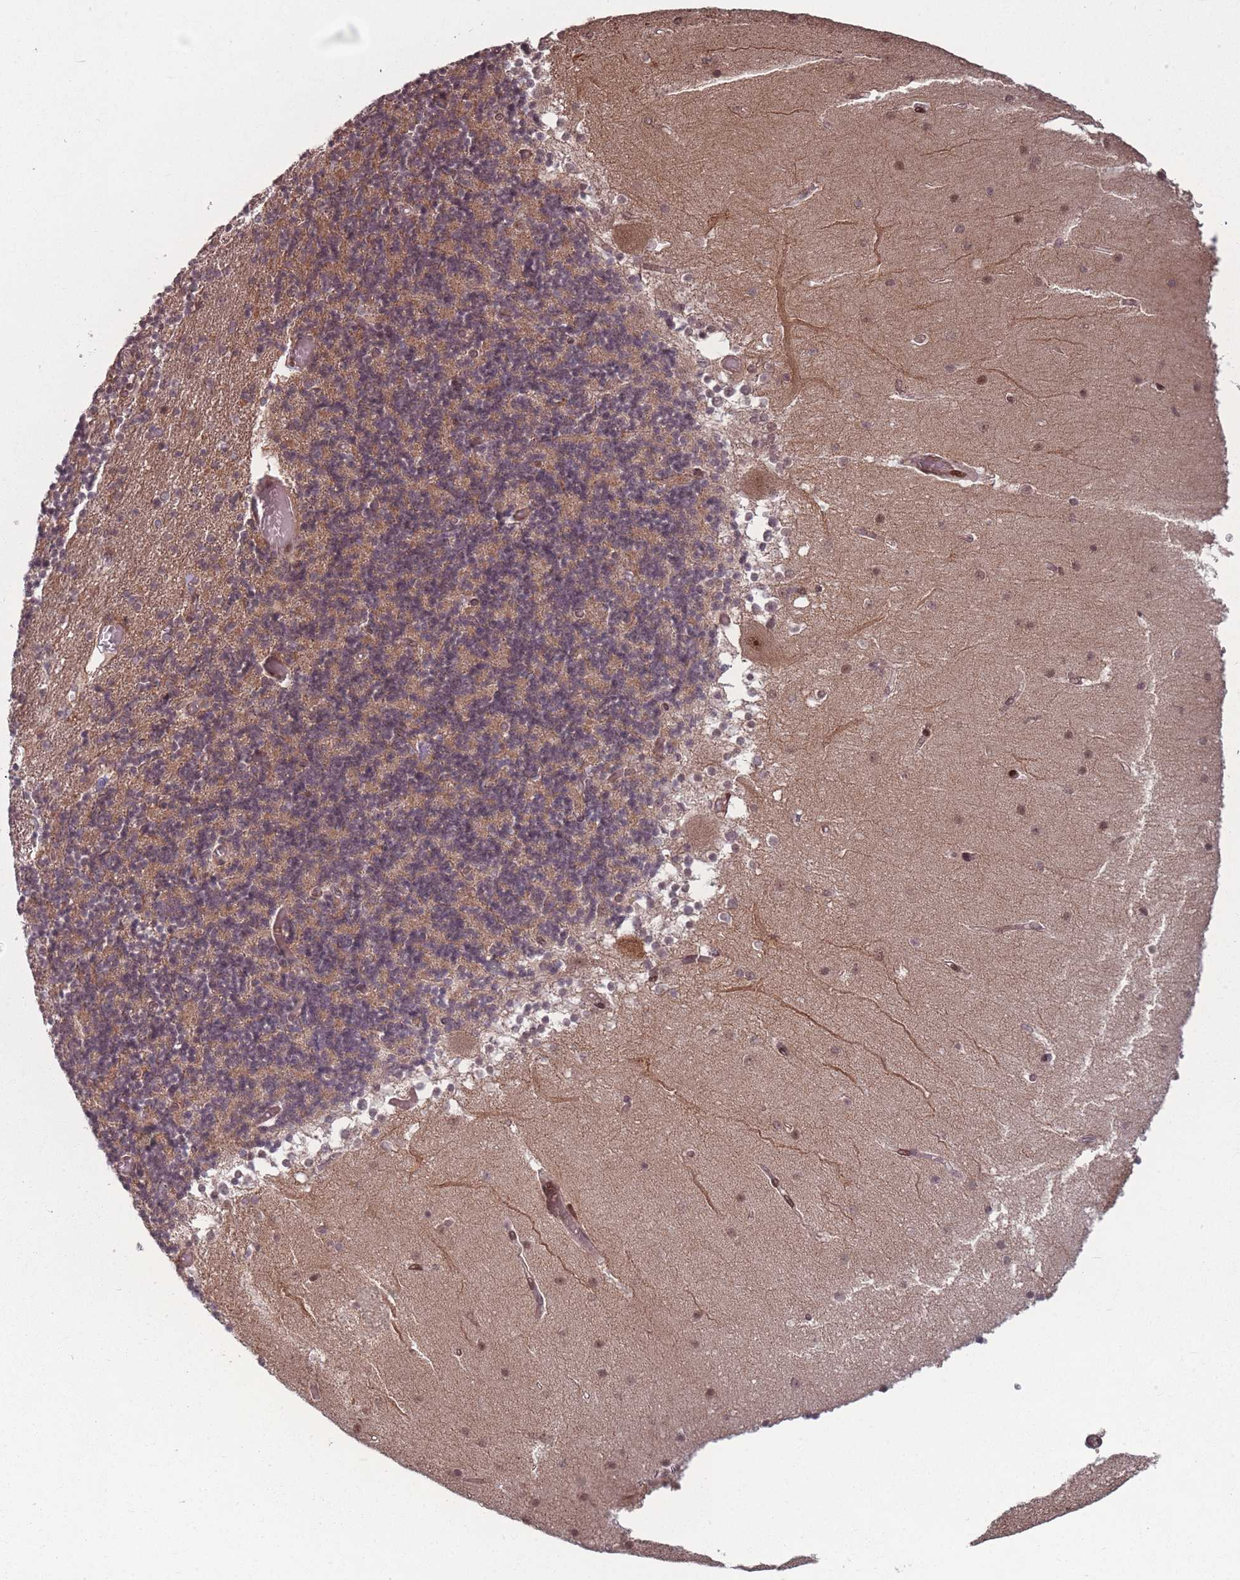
{"staining": {"intensity": "moderate", "quantity": "25%-75%", "location": "cytoplasmic/membranous"}, "tissue": "cerebellum", "cell_type": "Cells in granular layer", "image_type": "normal", "snomed": [{"axis": "morphology", "description": "Normal tissue, NOS"}, {"axis": "topography", "description": "Cerebellum"}], "caption": "IHC (DAB (3,3'-diaminobenzidine)) staining of benign cerebellum exhibits moderate cytoplasmic/membranous protein positivity in about 25%-75% of cells in granular layer.", "gene": "WDR55", "patient": {"sex": "female", "age": 28}}